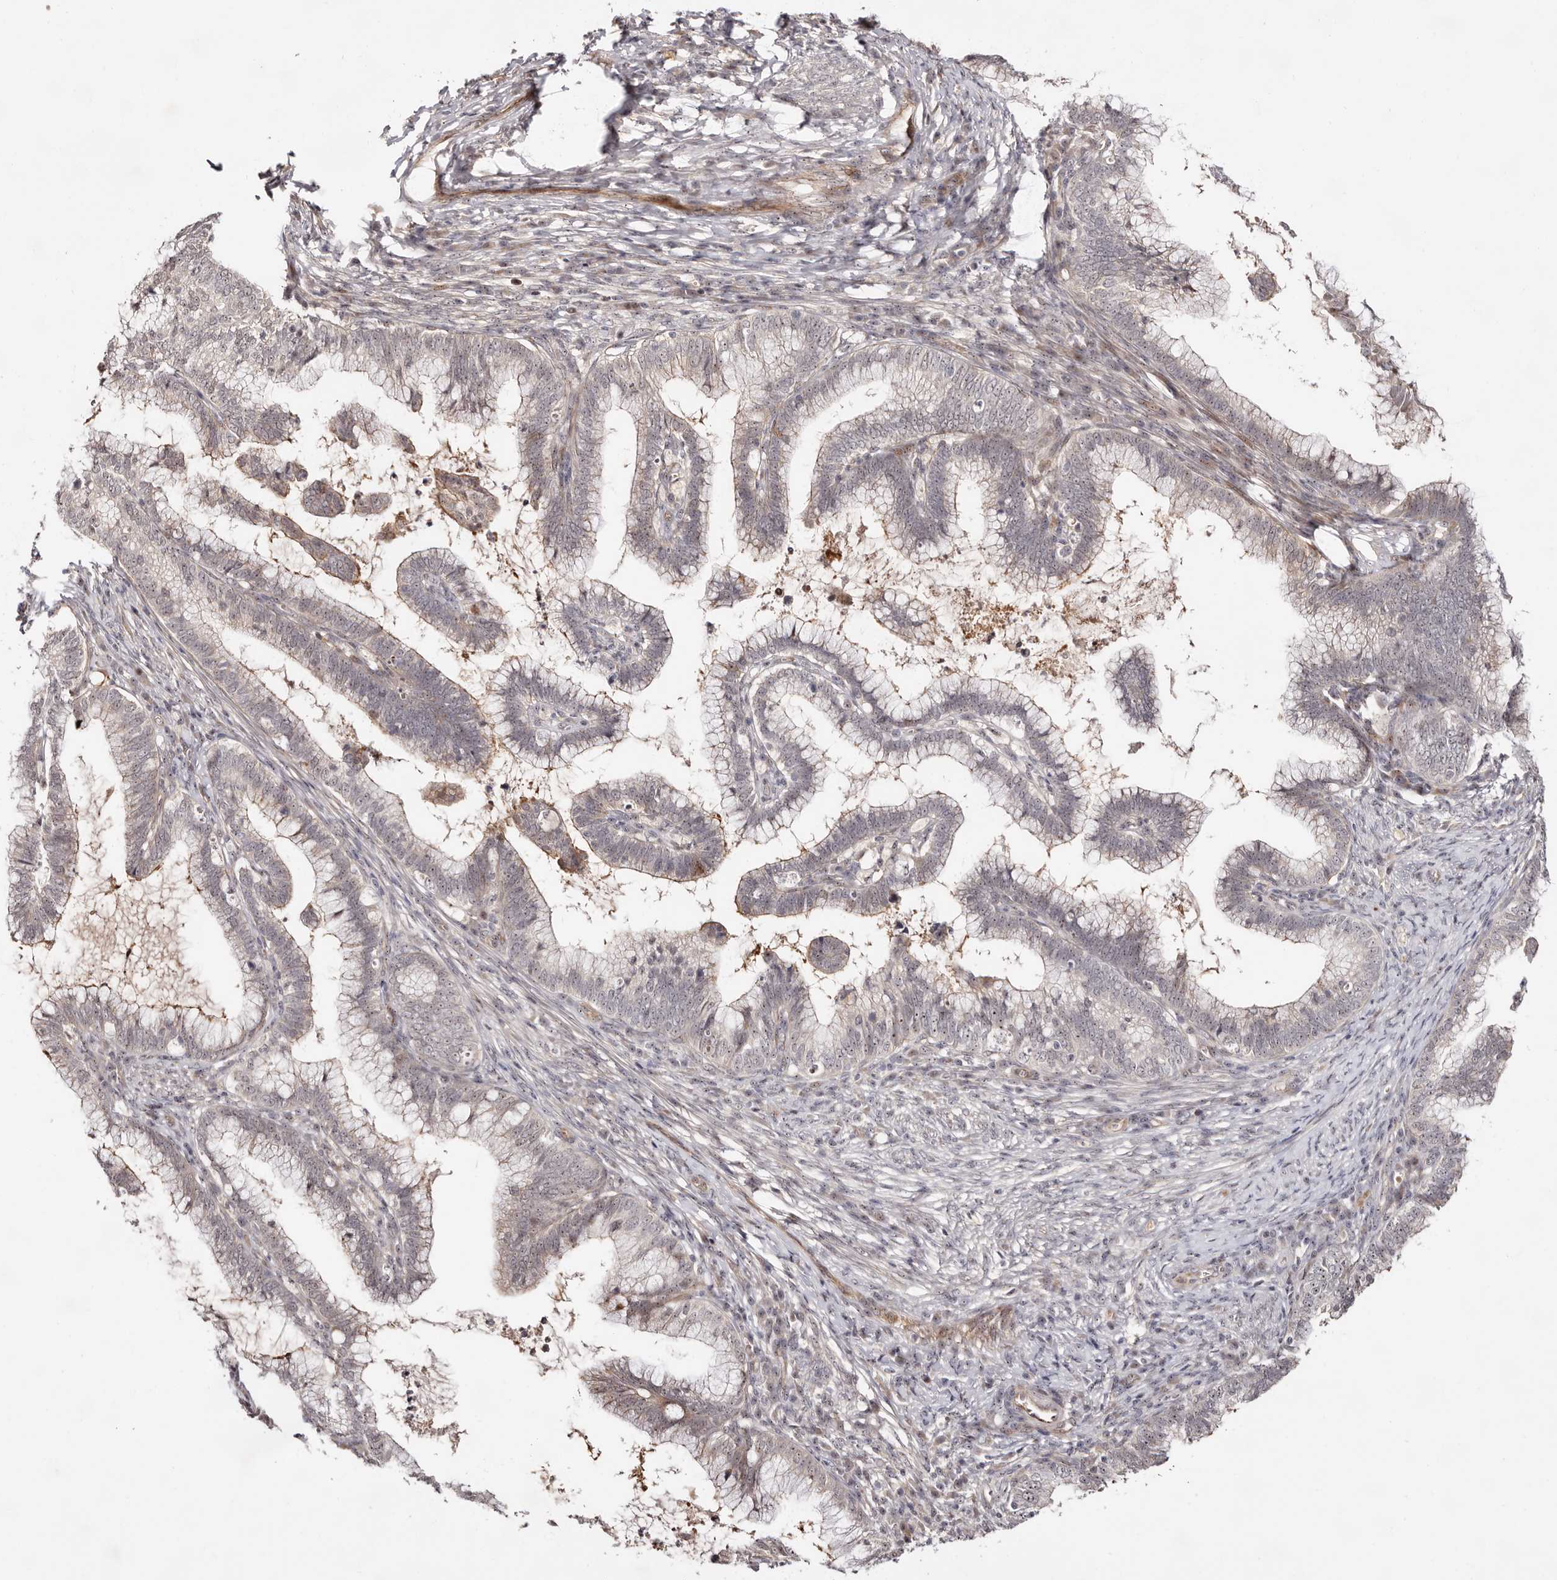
{"staining": {"intensity": "weak", "quantity": "<25%", "location": "cytoplasmic/membranous"}, "tissue": "cervical cancer", "cell_type": "Tumor cells", "image_type": "cancer", "snomed": [{"axis": "morphology", "description": "Adenocarcinoma, NOS"}, {"axis": "topography", "description": "Cervix"}], "caption": "A micrograph of human cervical adenocarcinoma is negative for staining in tumor cells. Nuclei are stained in blue.", "gene": "ODF2L", "patient": {"sex": "female", "age": 36}}